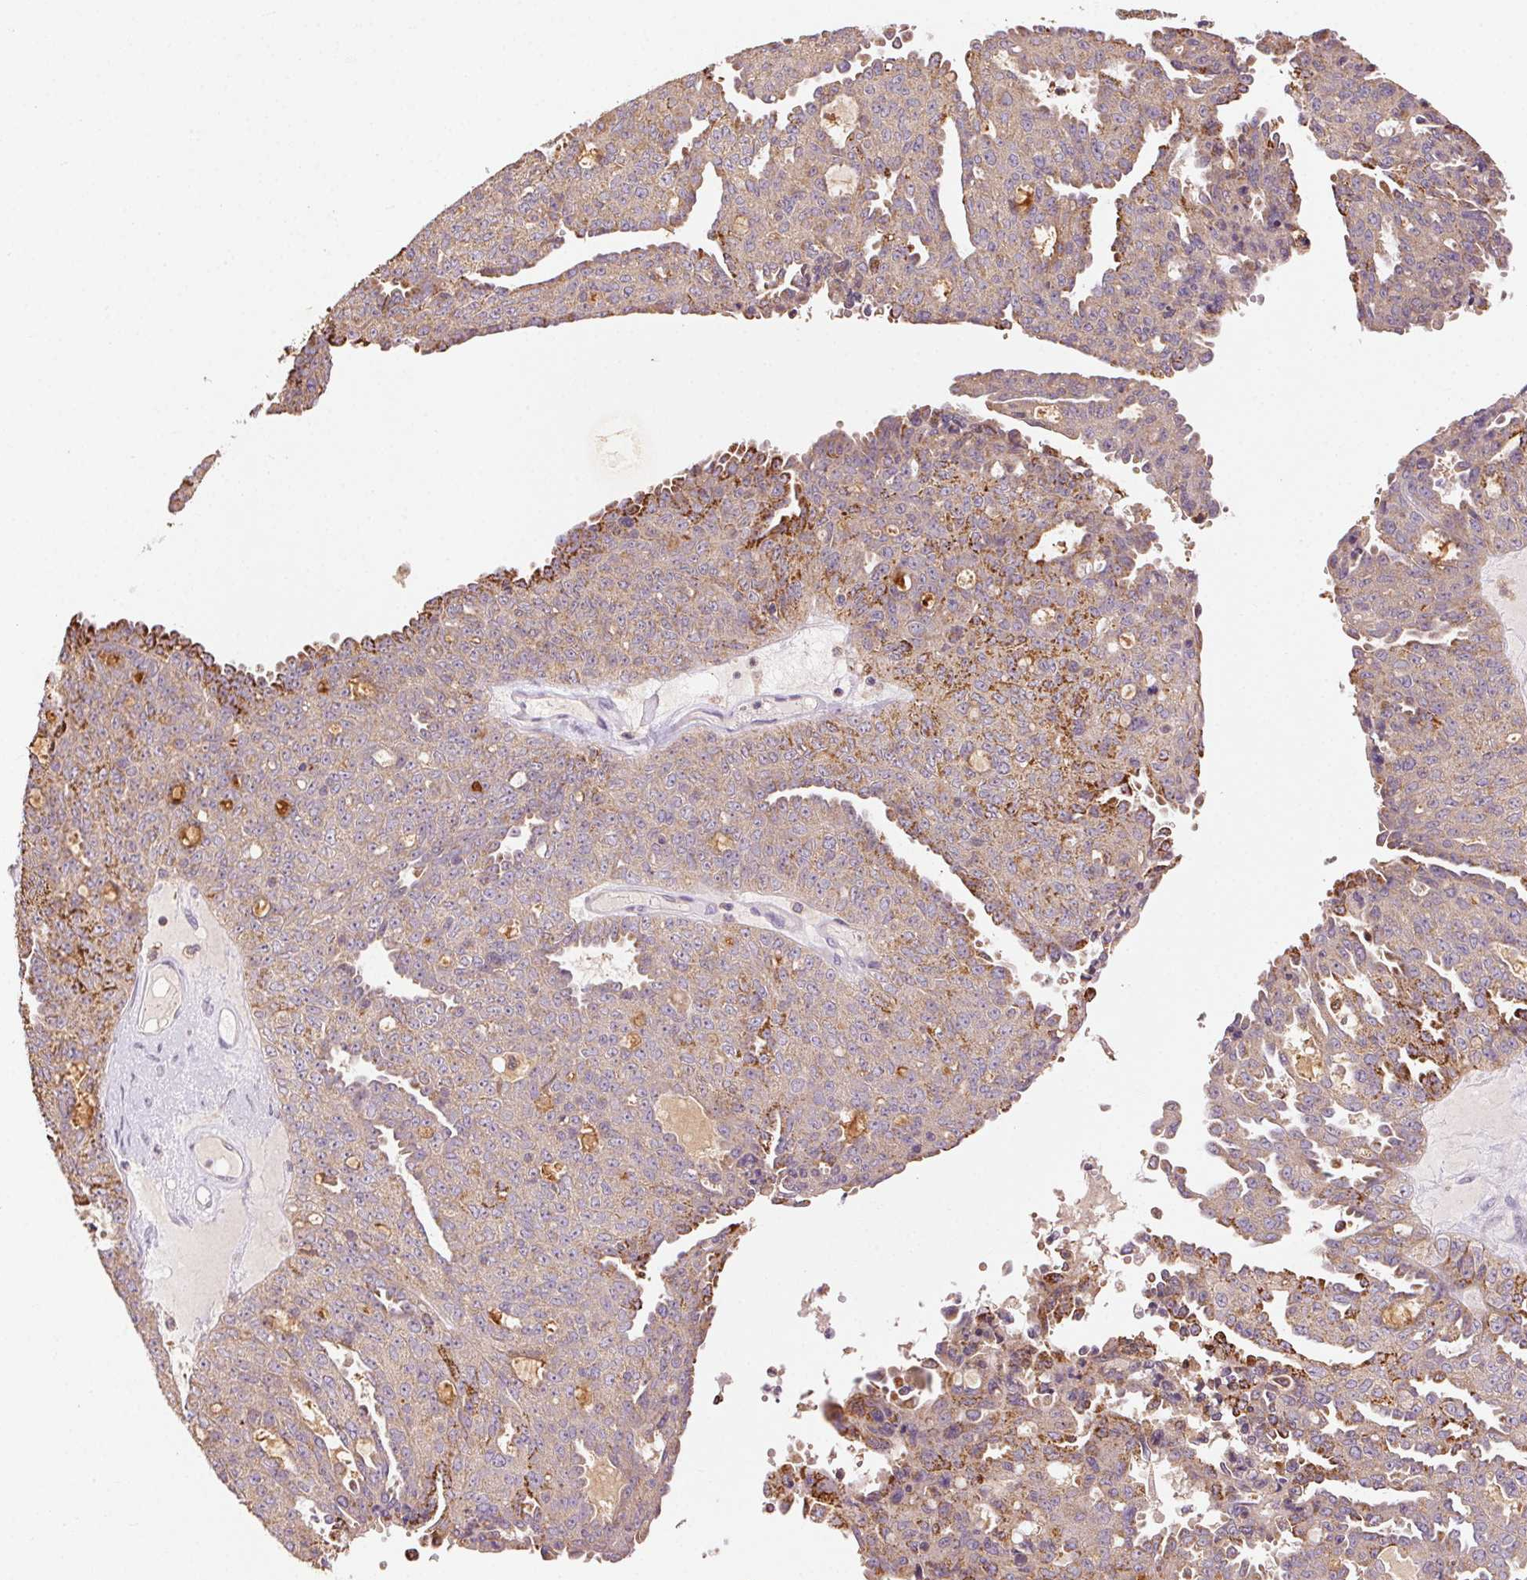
{"staining": {"intensity": "moderate", "quantity": "<25%", "location": "cytoplasmic/membranous"}, "tissue": "ovarian cancer", "cell_type": "Tumor cells", "image_type": "cancer", "snomed": [{"axis": "morphology", "description": "Cystadenocarcinoma, serous, NOS"}, {"axis": "topography", "description": "Ovary"}], "caption": "A histopathology image showing moderate cytoplasmic/membranous staining in approximately <25% of tumor cells in ovarian serous cystadenocarcinoma, as visualized by brown immunohistochemical staining.", "gene": "FNBP1L", "patient": {"sex": "female", "age": 71}}